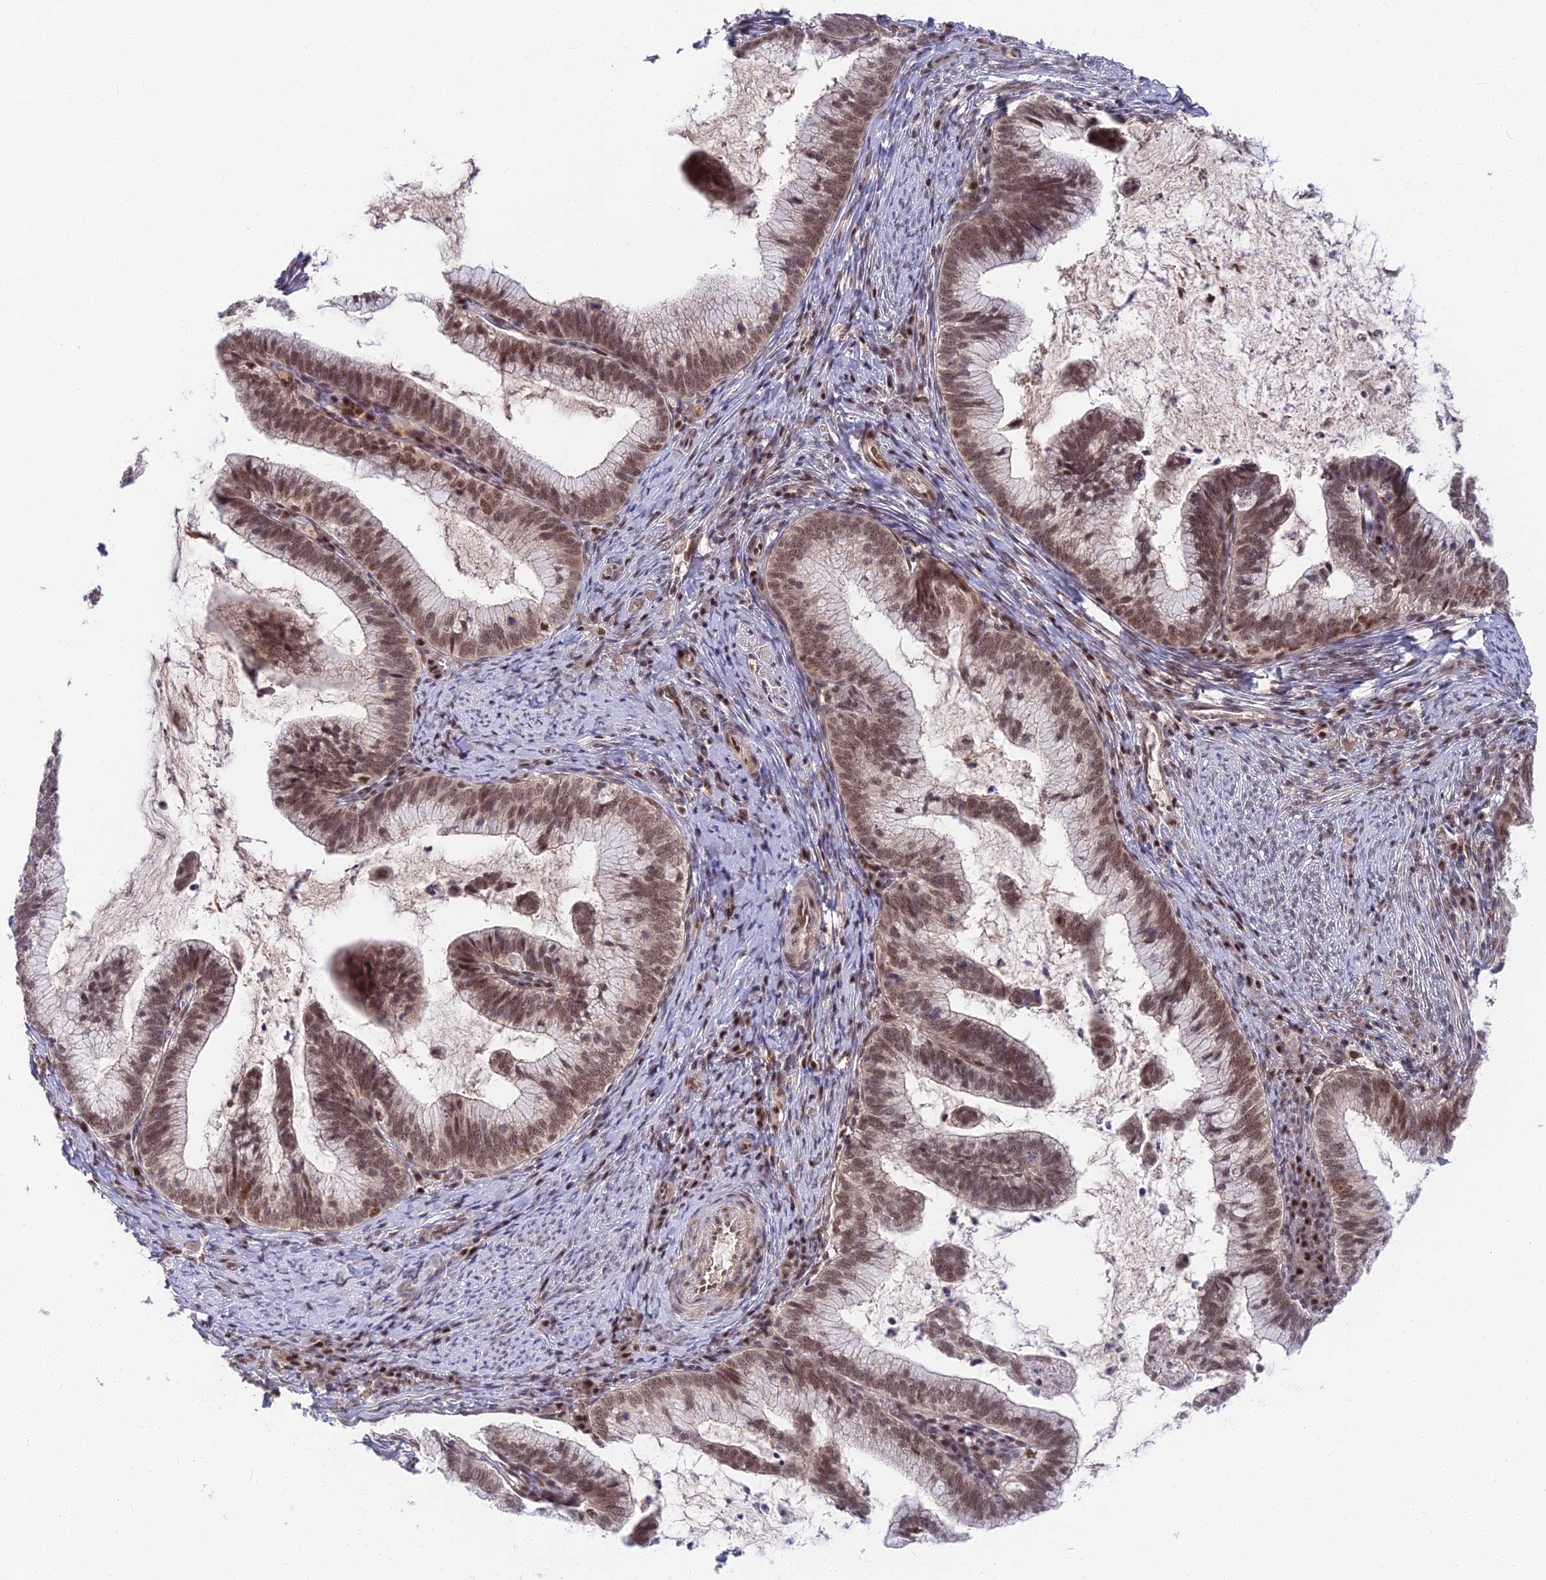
{"staining": {"intensity": "moderate", "quantity": ">75%", "location": "nuclear"}, "tissue": "cervical cancer", "cell_type": "Tumor cells", "image_type": "cancer", "snomed": [{"axis": "morphology", "description": "Adenocarcinoma, NOS"}, {"axis": "topography", "description": "Cervix"}], "caption": "Cervical cancer tissue exhibits moderate nuclear expression in about >75% of tumor cells (brown staining indicates protein expression, while blue staining denotes nuclei).", "gene": "TCEA2", "patient": {"sex": "female", "age": 36}}